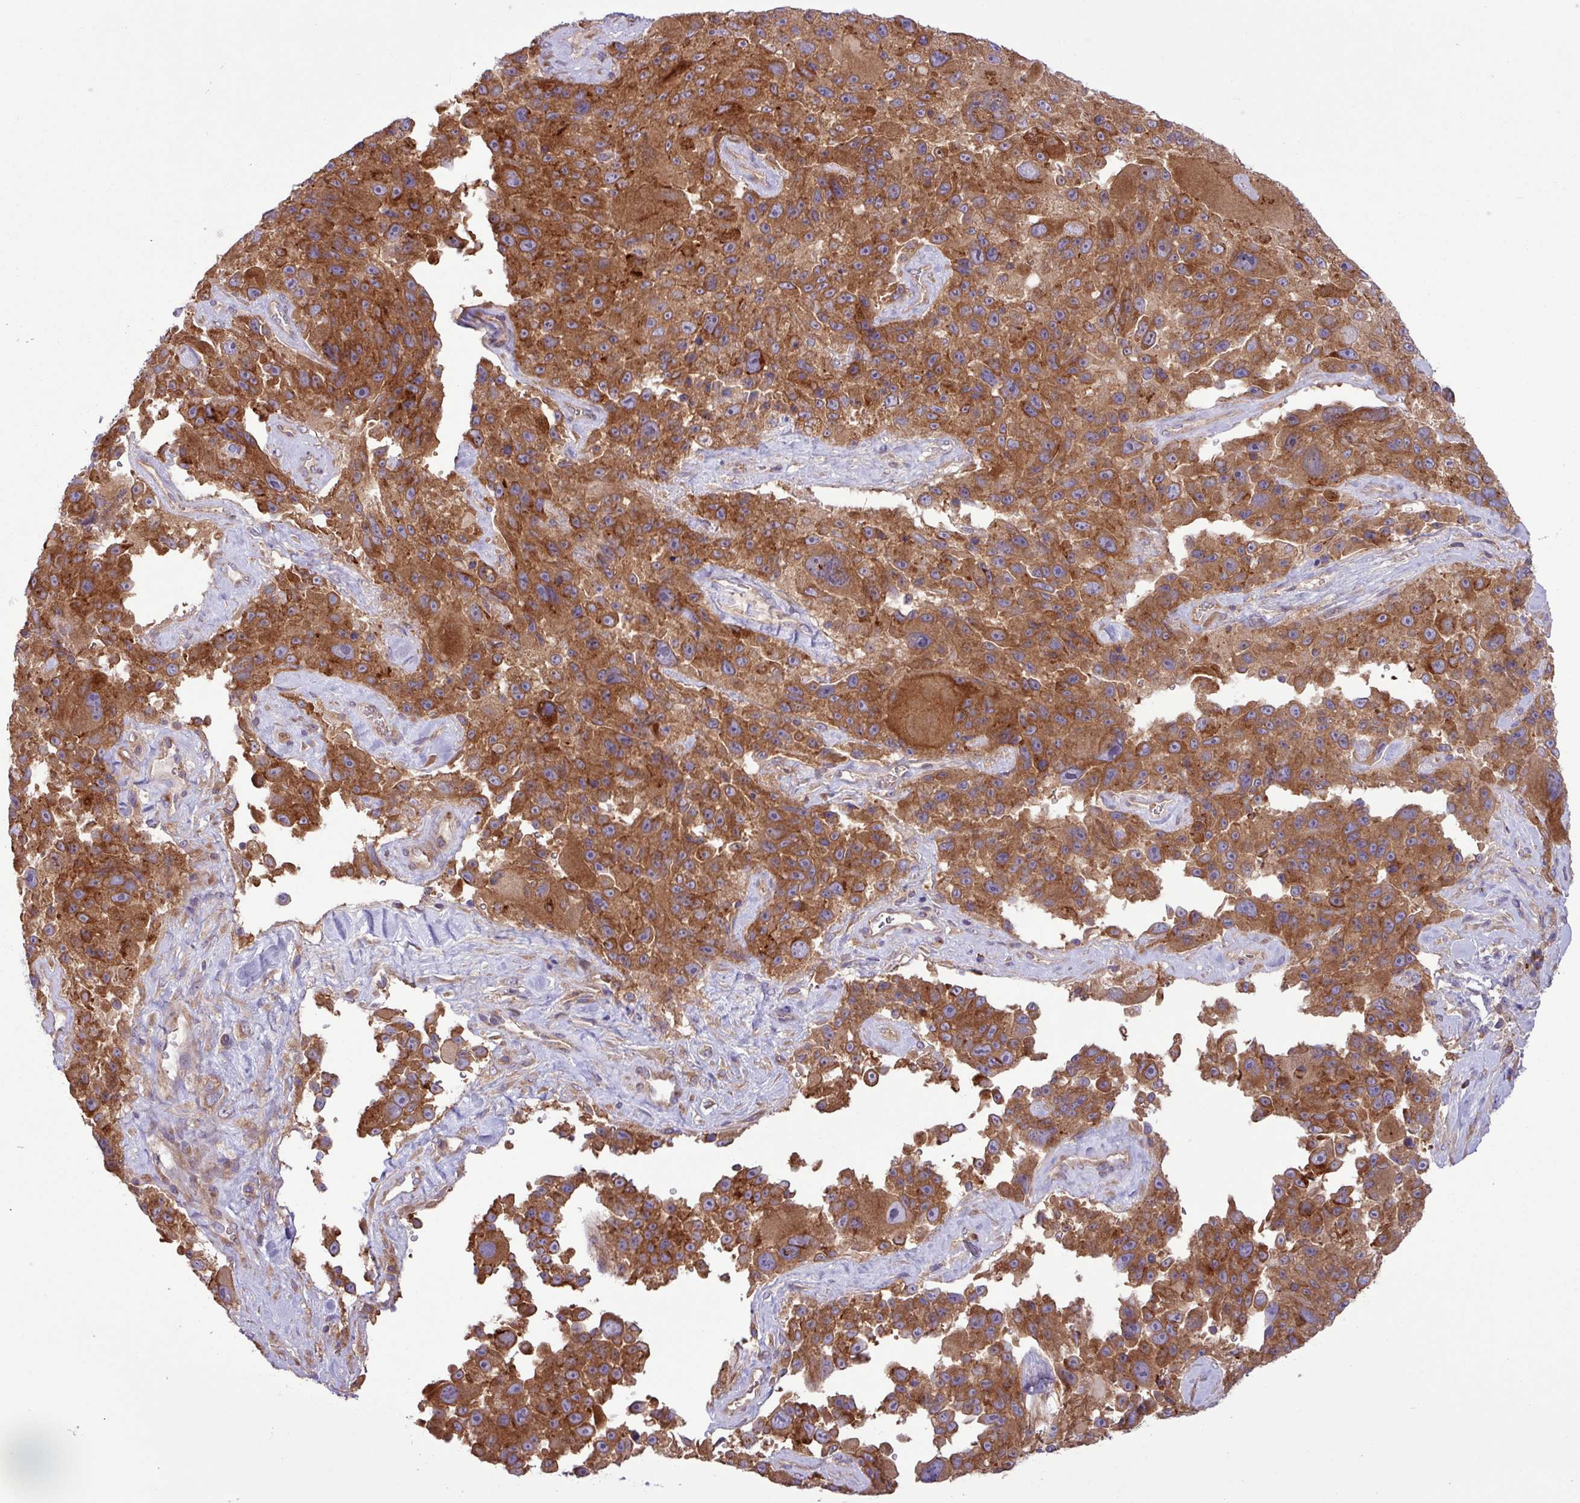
{"staining": {"intensity": "strong", "quantity": ">75%", "location": "cytoplasmic/membranous"}, "tissue": "melanoma", "cell_type": "Tumor cells", "image_type": "cancer", "snomed": [{"axis": "morphology", "description": "Malignant melanoma, Metastatic site"}, {"axis": "topography", "description": "Lymph node"}], "caption": "Protein positivity by immunohistochemistry (IHC) exhibits strong cytoplasmic/membranous positivity in approximately >75% of tumor cells in malignant melanoma (metastatic site).", "gene": "RAB19", "patient": {"sex": "male", "age": 62}}